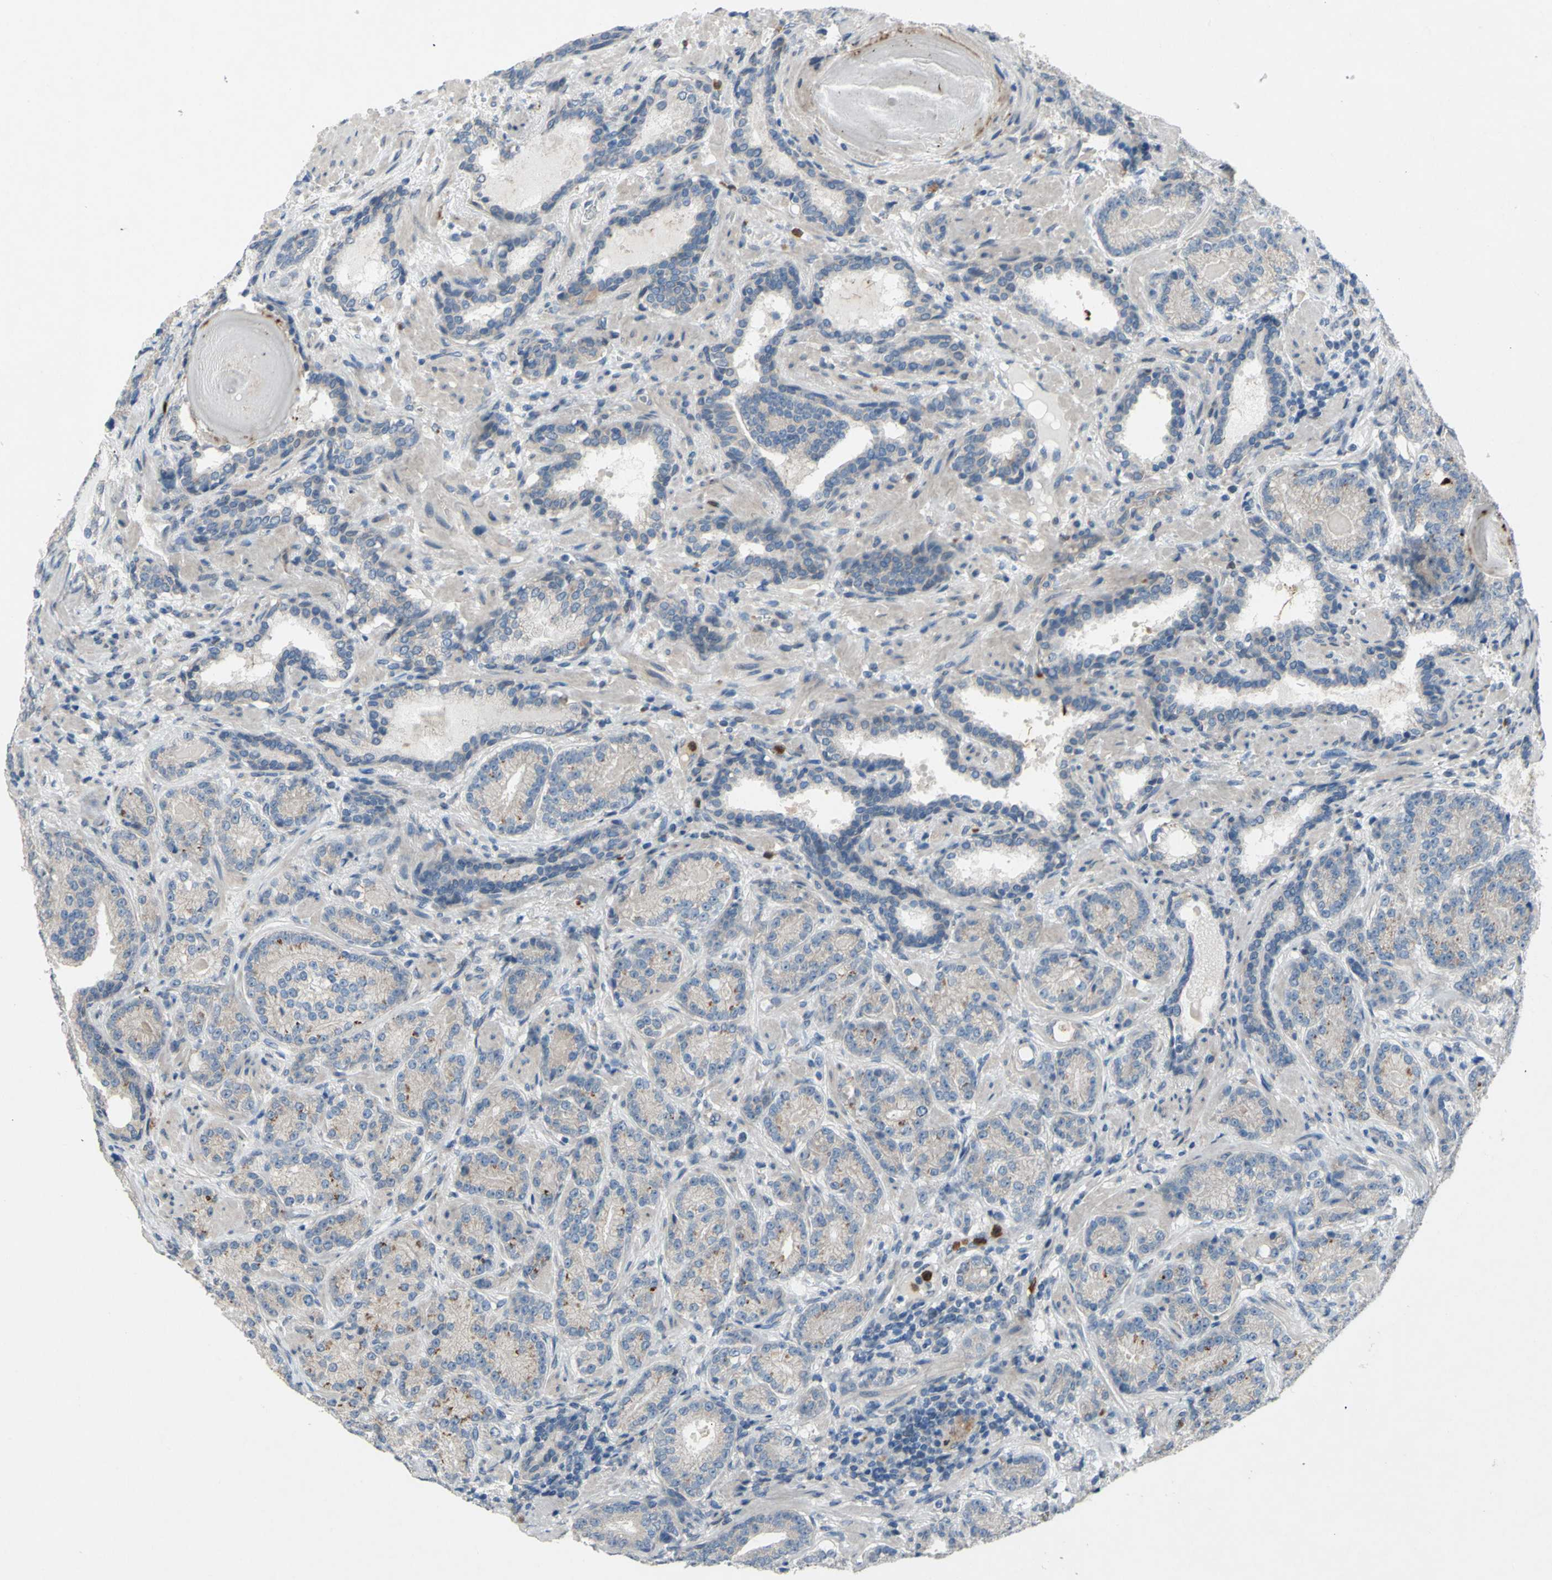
{"staining": {"intensity": "weak", "quantity": ">75%", "location": "cytoplasmic/membranous"}, "tissue": "prostate cancer", "cell_type": "Tumor cells", "image_type": "cancer", "snomed": [{"axis": "morphology", "description": "Adenocarcinoma, High grade"}, {"axis": "topography", "description": "Prostate"}], "caption": "Weak cytoplasmic/membranous staining is appreciated in approximately >75% of tumor cells in prostate adenocarcinoma (high-grade).", "gene": "GRAMD2B", "patient": {"sex": "male", "age": 61}}